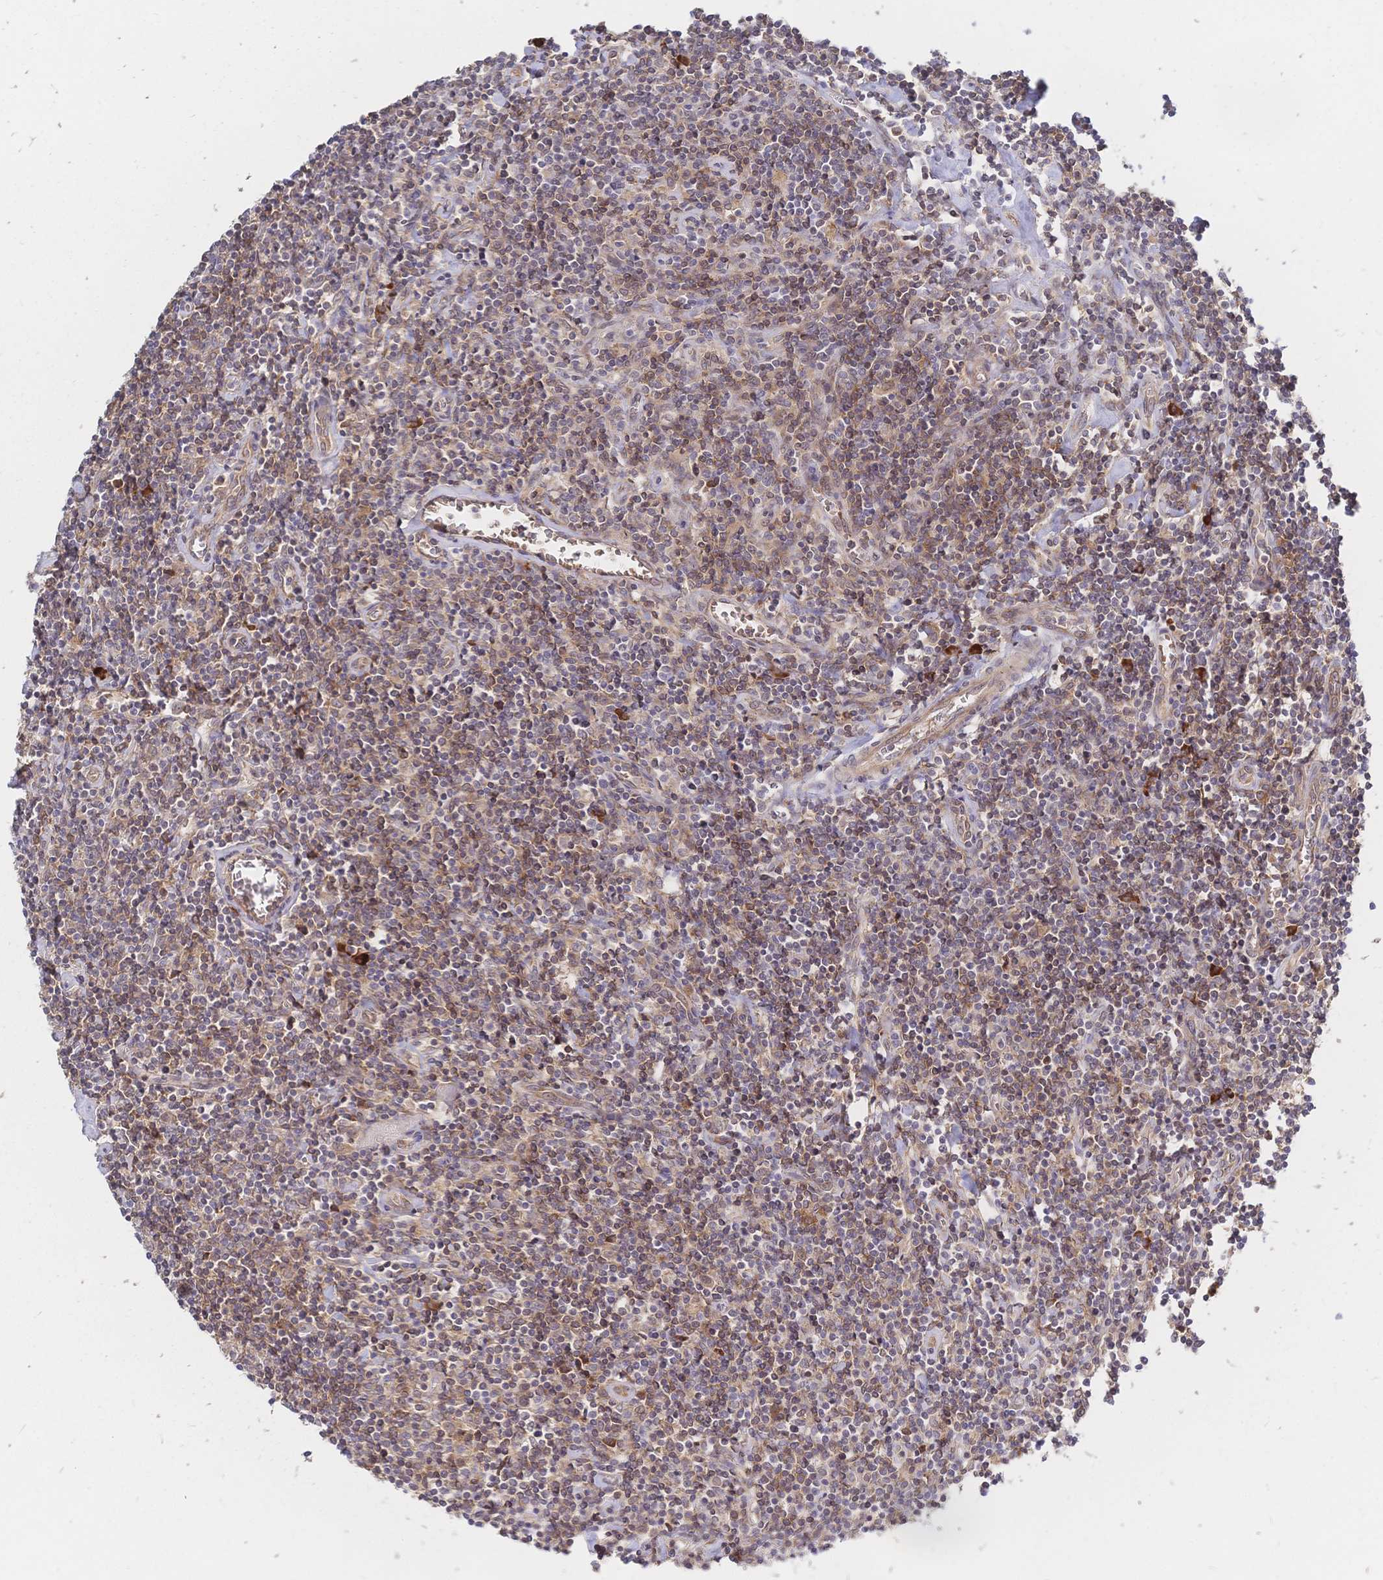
{"staining": {"intensity": "negative", "quantity": "none", "location": "none"}, "tissue": "lymphoma", "cell_type": "Tumor cells", "image_type": "cancer", "snomed": [{"axis": "morphology", "description": "Hodgkin's disease, NOS"}, {"axis": "topography", "description": "Lymph node"}], "caption": "High magnification brightfield microscopy of Hodgkin's disease stained with DAB (brown) and counterstained with hematoxylin (blue): tumor cells show no significant positivity. (DAB IHC with hematoxylin counter stain).", "gene": "LMO4", "patient": {"sex": "male", "age": 40}}